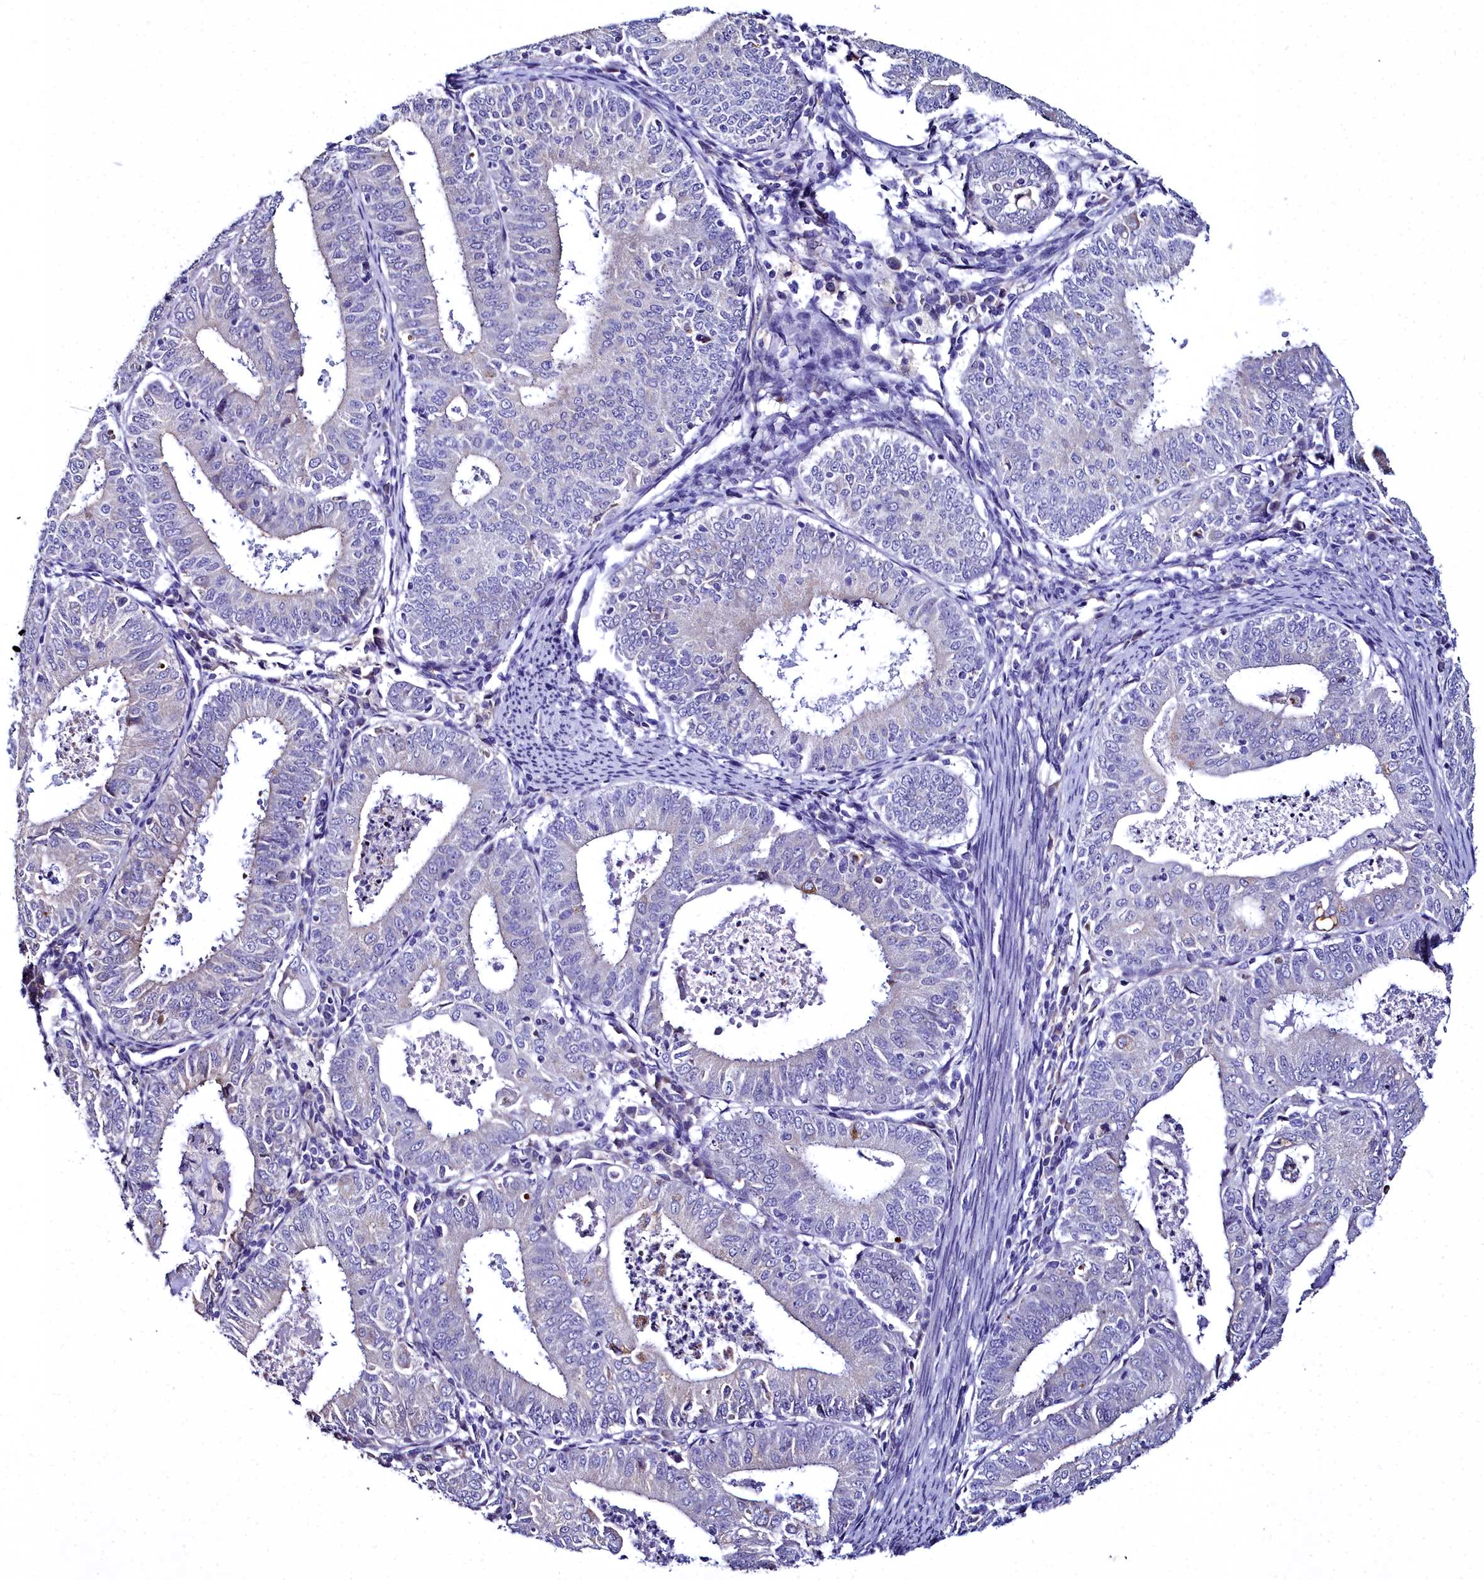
{"staining": {"intensity": "negative", "quantity": "none", "location": "none"}, "tissue": "endometrial cancer", "cell_type": "Tumor cells", "image_type": "cancer", "snomed": [{"axis": "morphology", "description": "Adenocarcinoma, NOS"}, {"axis": "topography", "description": "Endometrium"}], "caption": "Human endometrial cancer (adenocarcinoma) stained for a protein using immunohistochemistry (IHC) reveals no expression in tumor cells.", "gene": "ELAPOR2", "patient": {"sex": "female", "age": 57}}